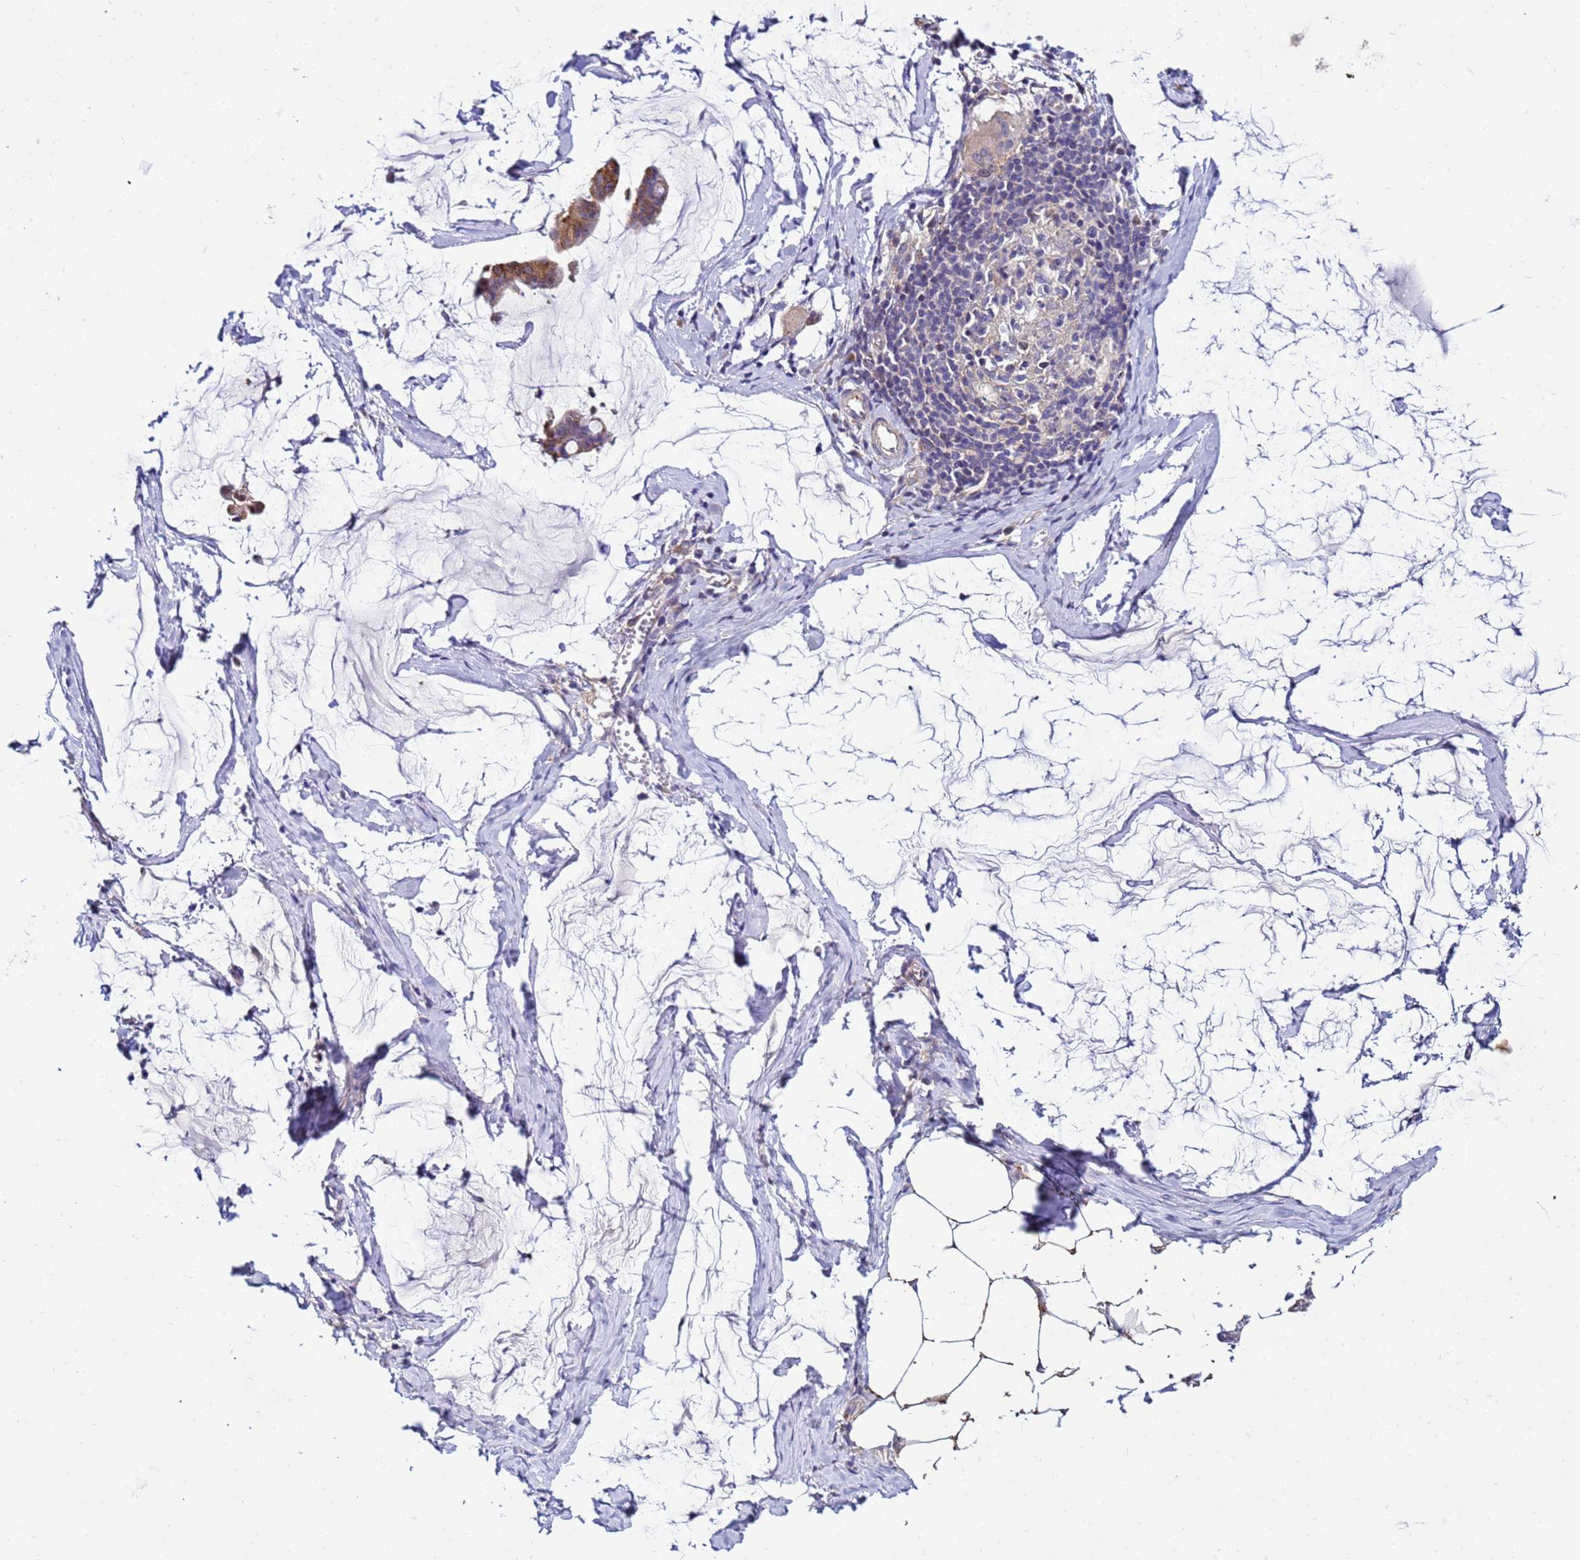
{"staining": {"intensity": "moderate", "quantity": ">75%", "location": "cytoplasmic/membranous"}, "tissue": "ovarian cancer", "cell_type": "Tumor cells", "image_type": "cancer", "snomed": [{"axis": "morphology", "description": "Cystadenocarcinoma, mucinous, NOS"}, {"axis": "topography", "description": "Ovary"}], "caption": "Mucinous cystadenocarcinoma (ovarian) tissue shows moderate cytoplasmic/membranous positivity in about >75% of tumor cells, visualized by immunohistochemistry.", "gene": "PKD1", "patient": {"sex": "female", "age": 73}}